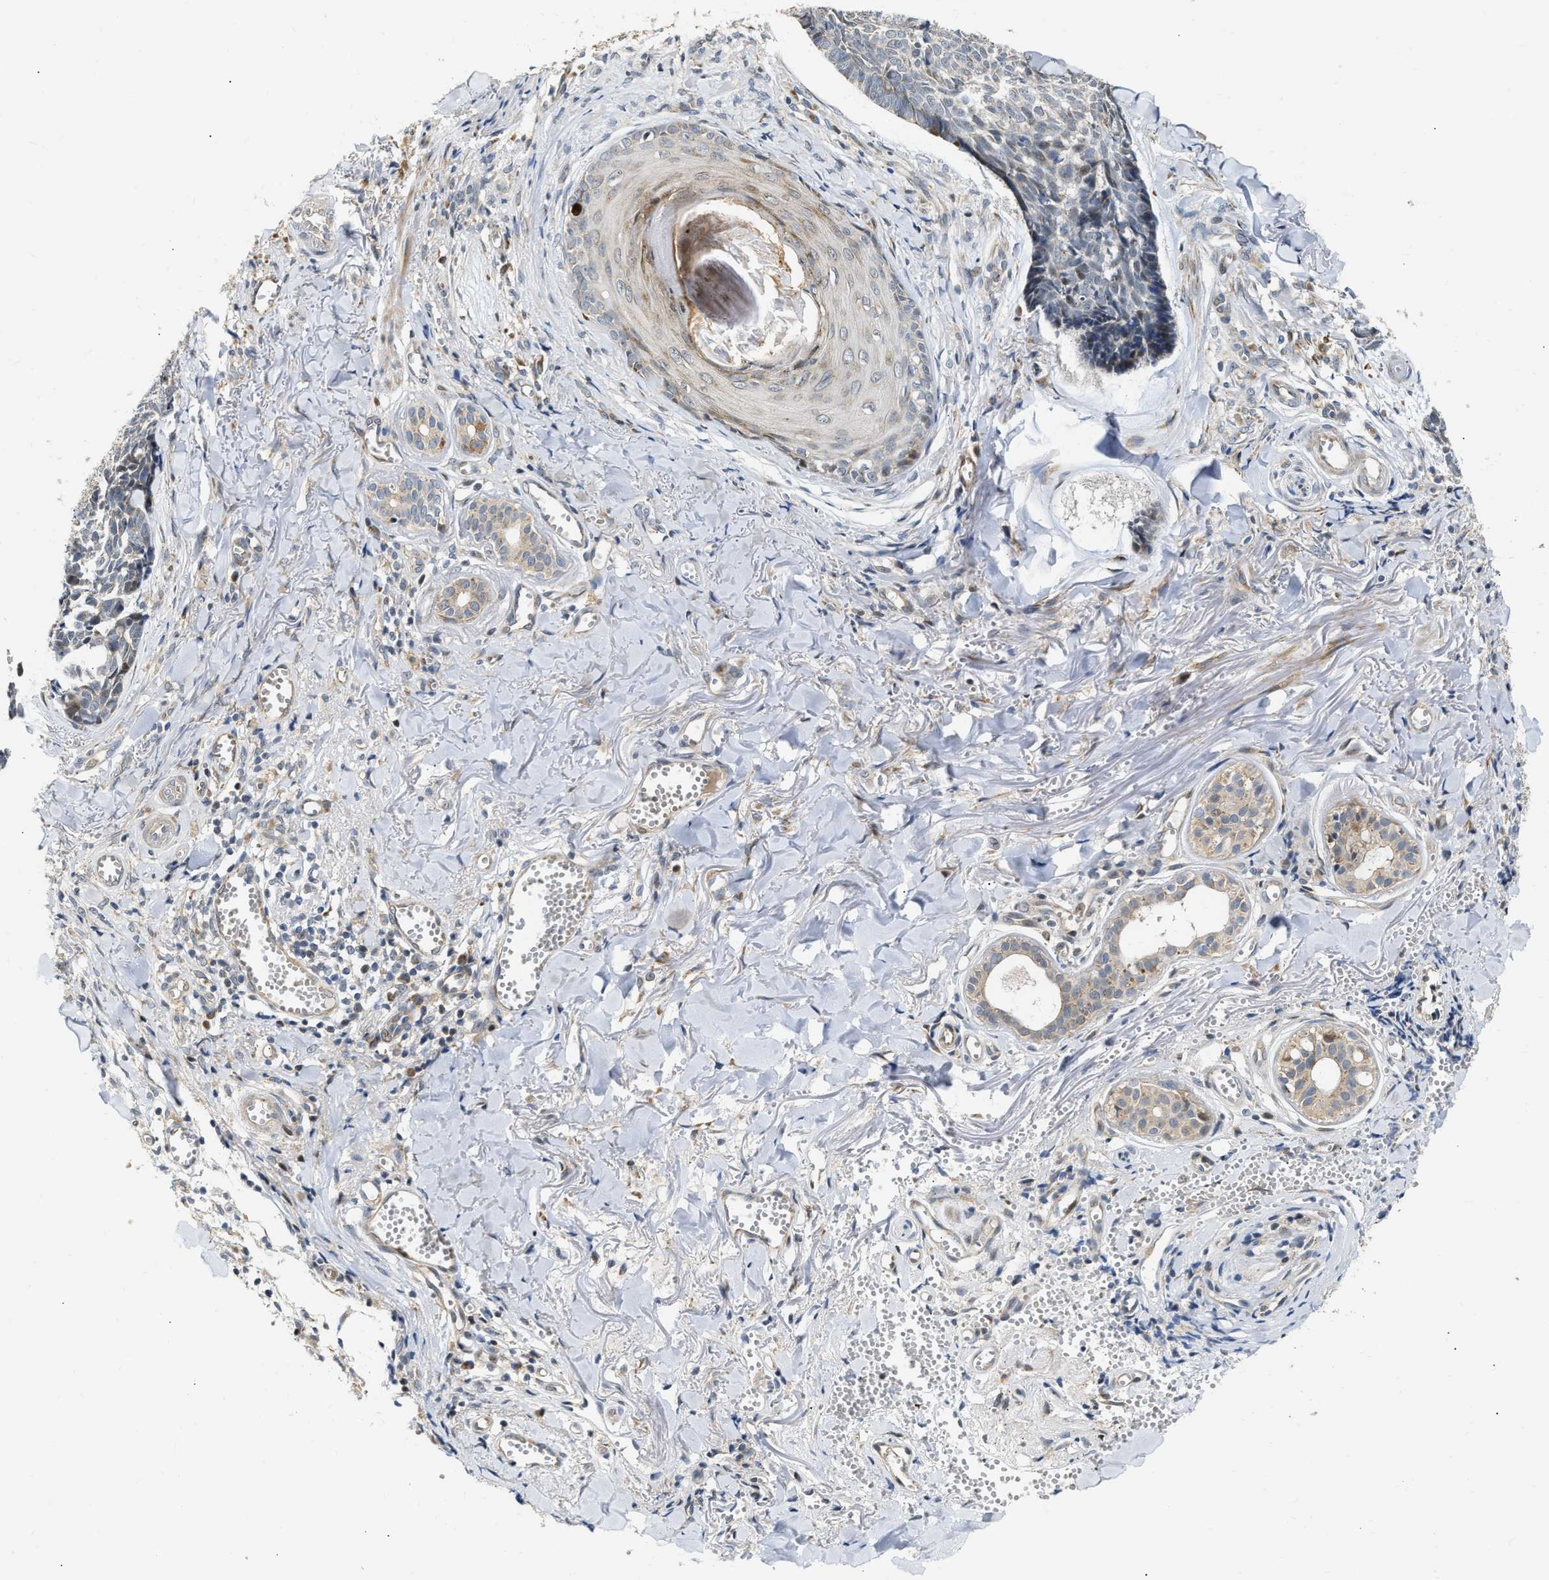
{"staining": {"intensity": "moderate", "quantity": "<25%", "location": "cytoplasmic/membranous"}, "tissue": "skin cancer", "cell_type": "Tumor cells", "image_type": "cancer", "snomed": [{"axis": "morphology", "description": "Basal cell carcinoma"}, {"axis": "topography", "description": "Skin"}], "caption": "Moderate cytoplasmic/membranous positivity is identified in approximately <25% of tumor cells in skin basal cell carcinoma. The protein is shown in brown color, while the nuclei are stained blue.", "gene": "DEPTOR", "patient": {"sex": "male", "age": 84}}